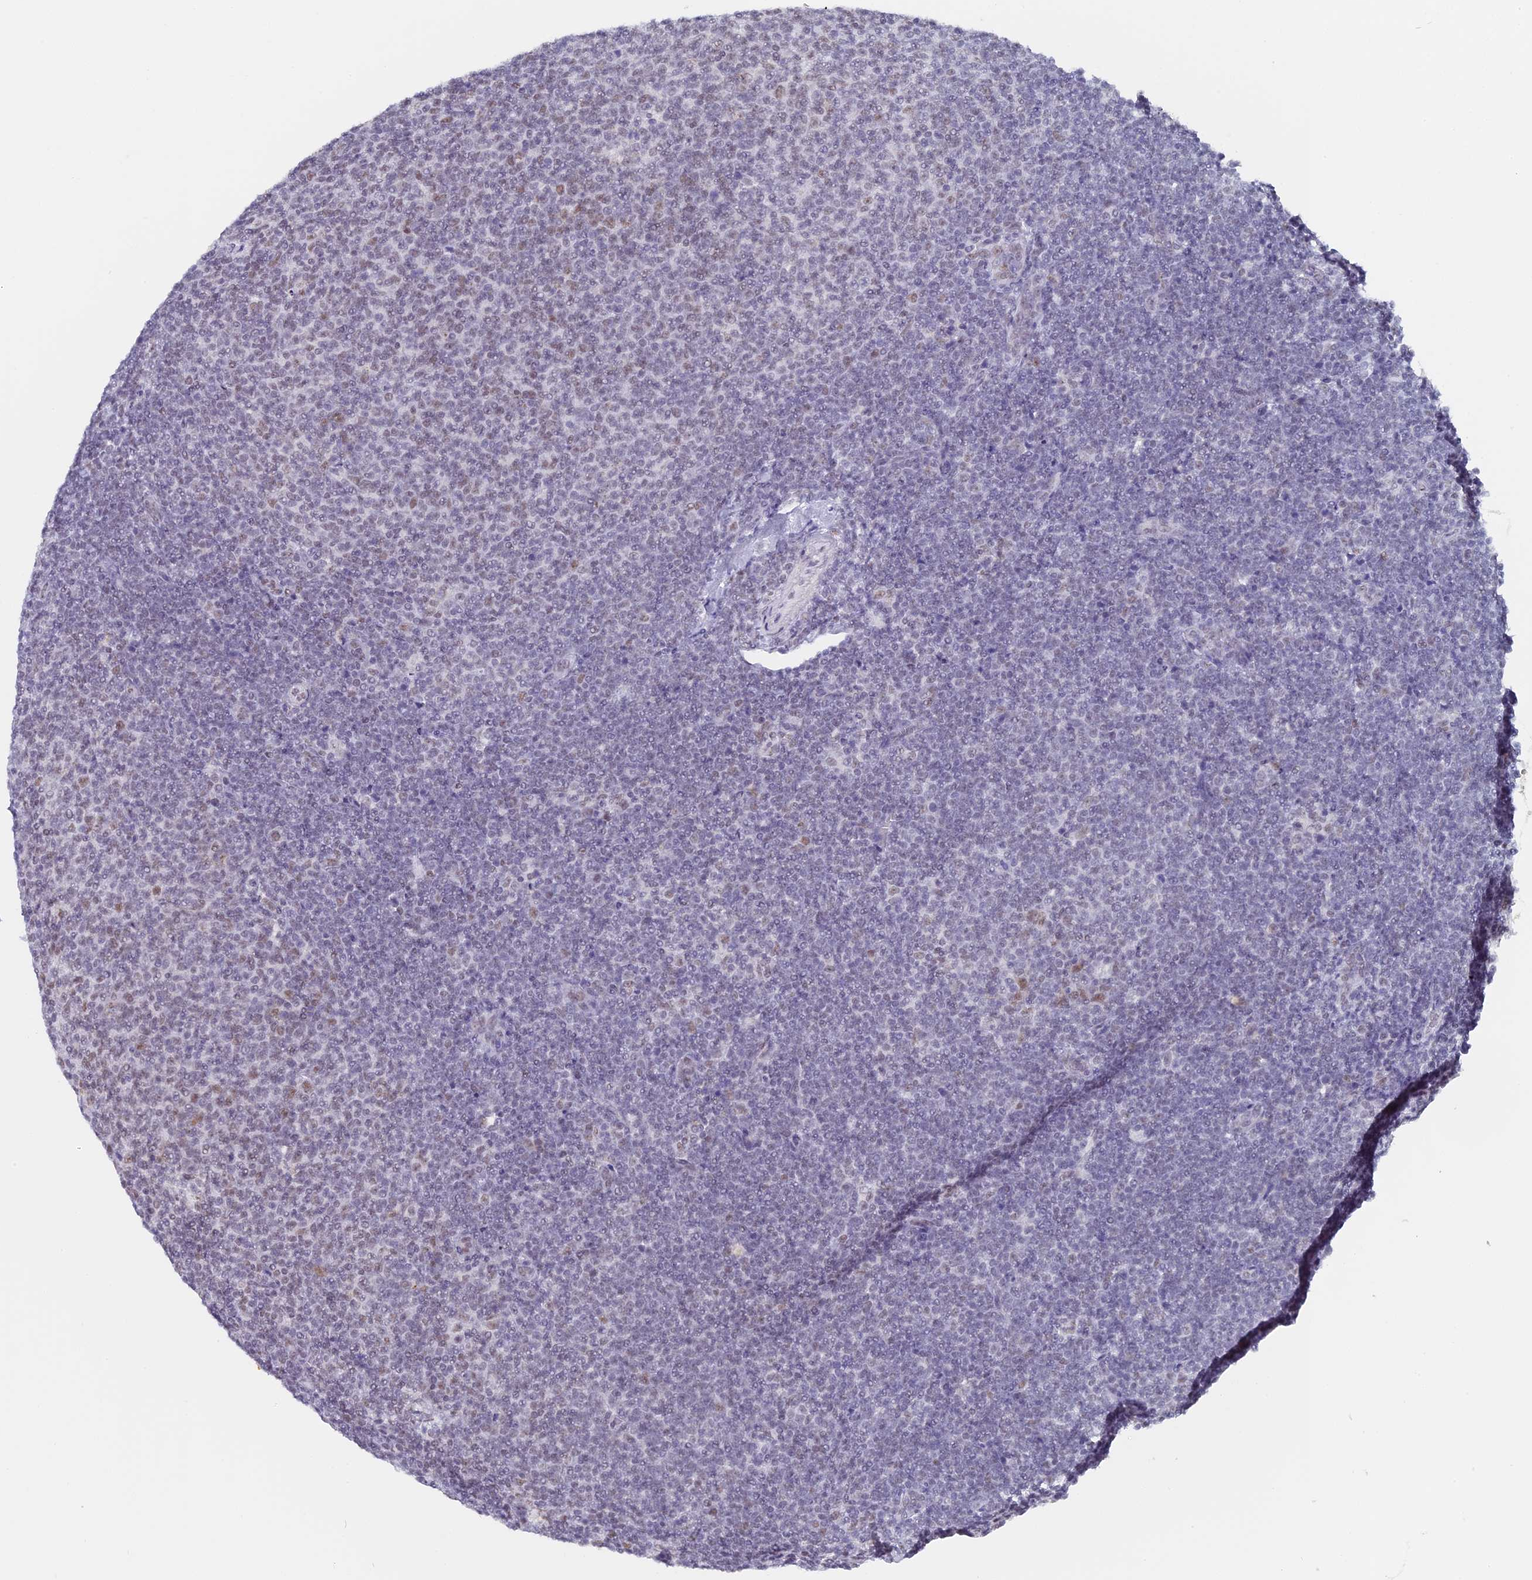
{"staining": {"intensity": "weak", "quantity": "25%-75%", "location": "nuclear"}, "tissue": "lymphoma", "cell_type": "Tumor cells", "image_type": "cancer", "snomed": [{"axis": "morphology", "description": "Malignant lymphoma, non-Hodgkin's type, Low grade"}, {"axis": "topography", "description": "Lymph node"}], "caption": "Immunohistochemical staining of malignant lymphoma, non-Hodgkin's type (low-grade) shows weak nuclear protein staining in about 25%-75% of tumor cells.", "gene": "CD2BP2", "patient": {"sex": "male", "age": 66}}